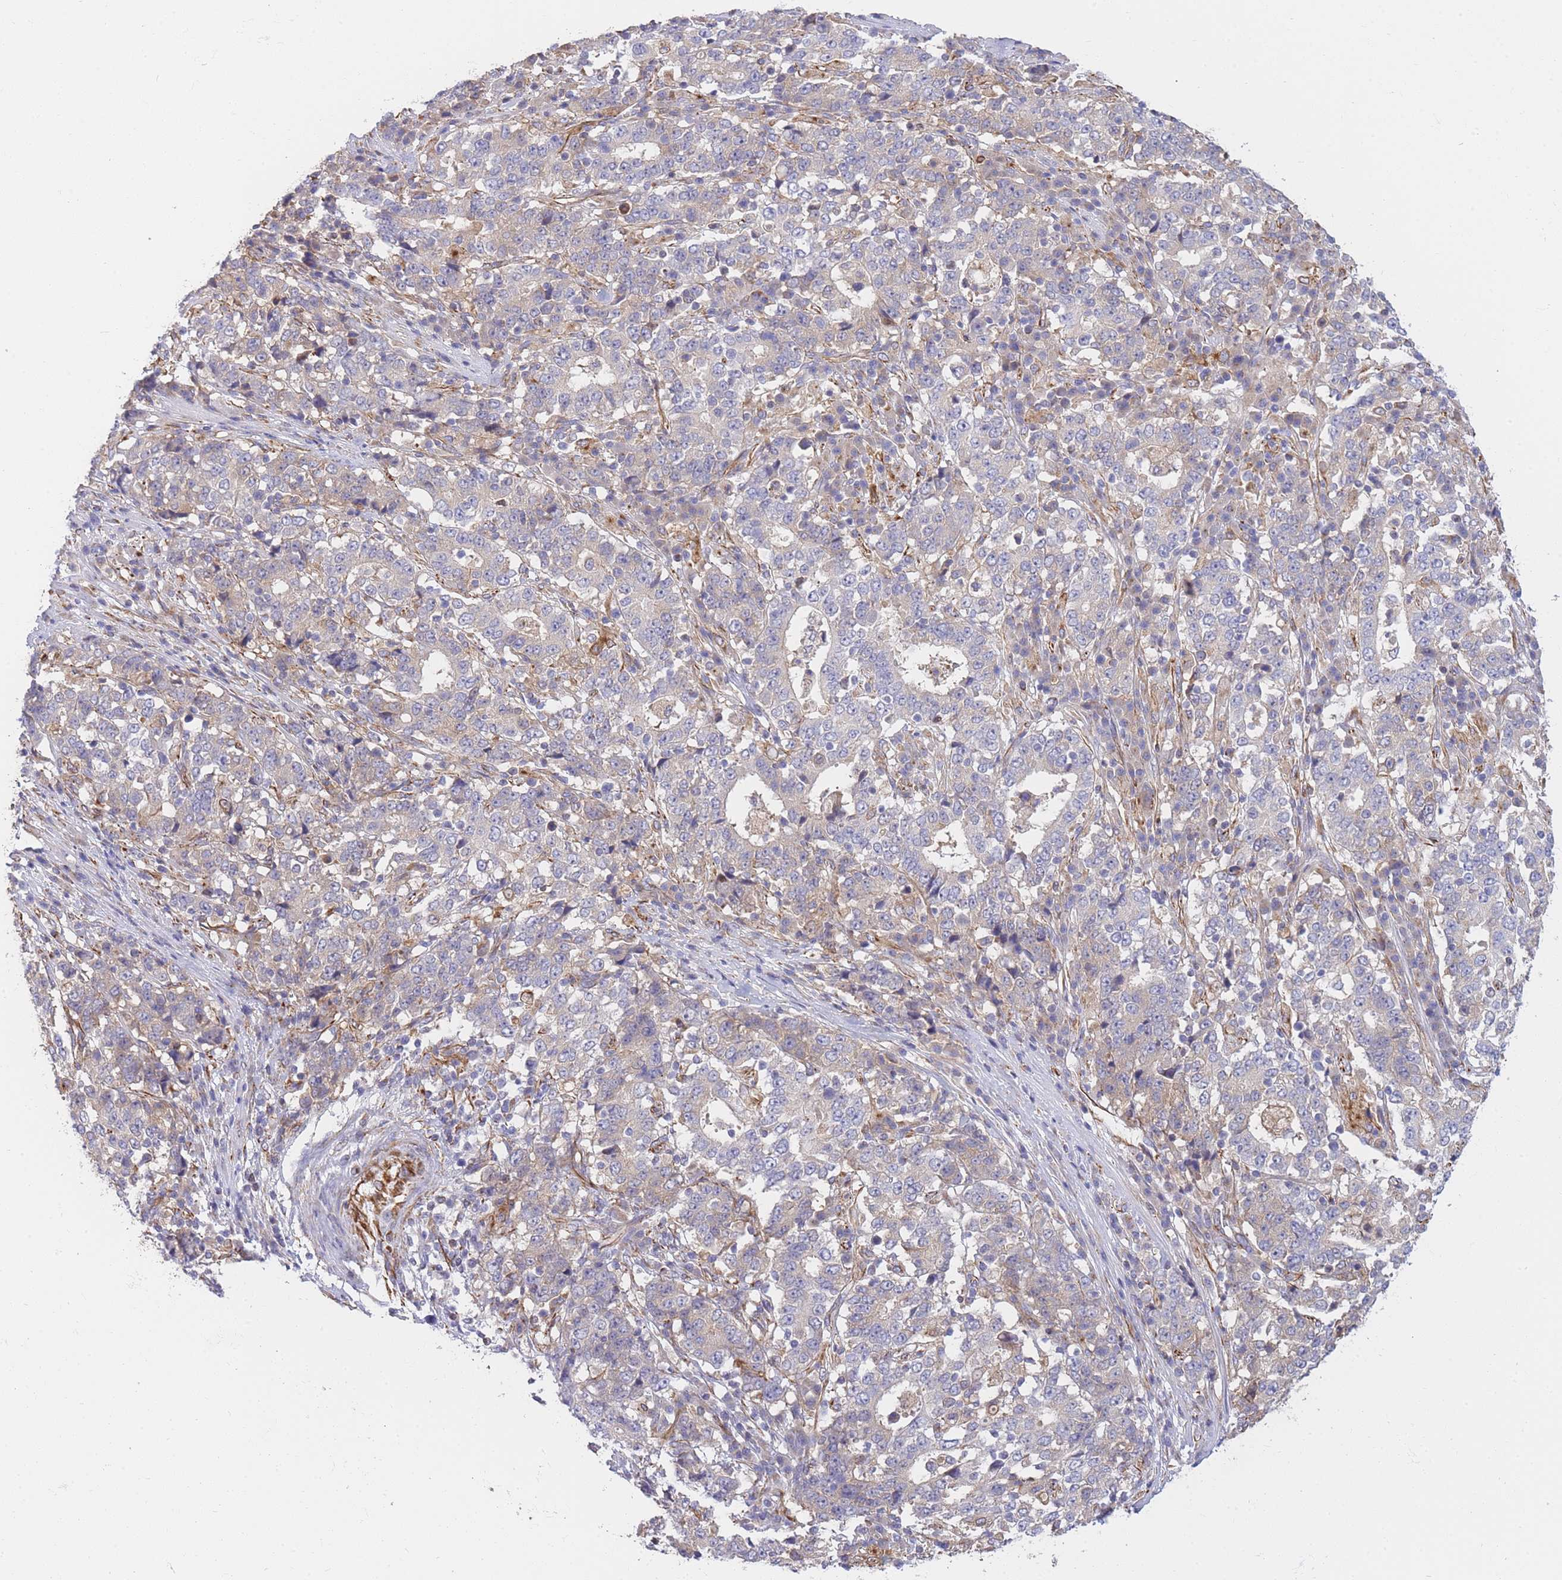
{"staining": {"intensity": "negative", "quantity": "none", "location": "none"}, "tissue": "stomach cancer", "cell_type": "Tumor cells", "image_type": "cancer", "snomed": [{"axis": "morphology", "description": "Adenocarcinoma, NOS"}, {"axis": "topography", "description": "Stomach"}], "caption": "Tumor cells are negative for protein expression in human stomach cancer. The staining is performed using DAB (3,3'-diaminobenzidine) brown chromogen with nuclei counter-stained in using hematoxylin.", "gene": "ECPAS", "patient": {"sex": "male", "age": 59}}